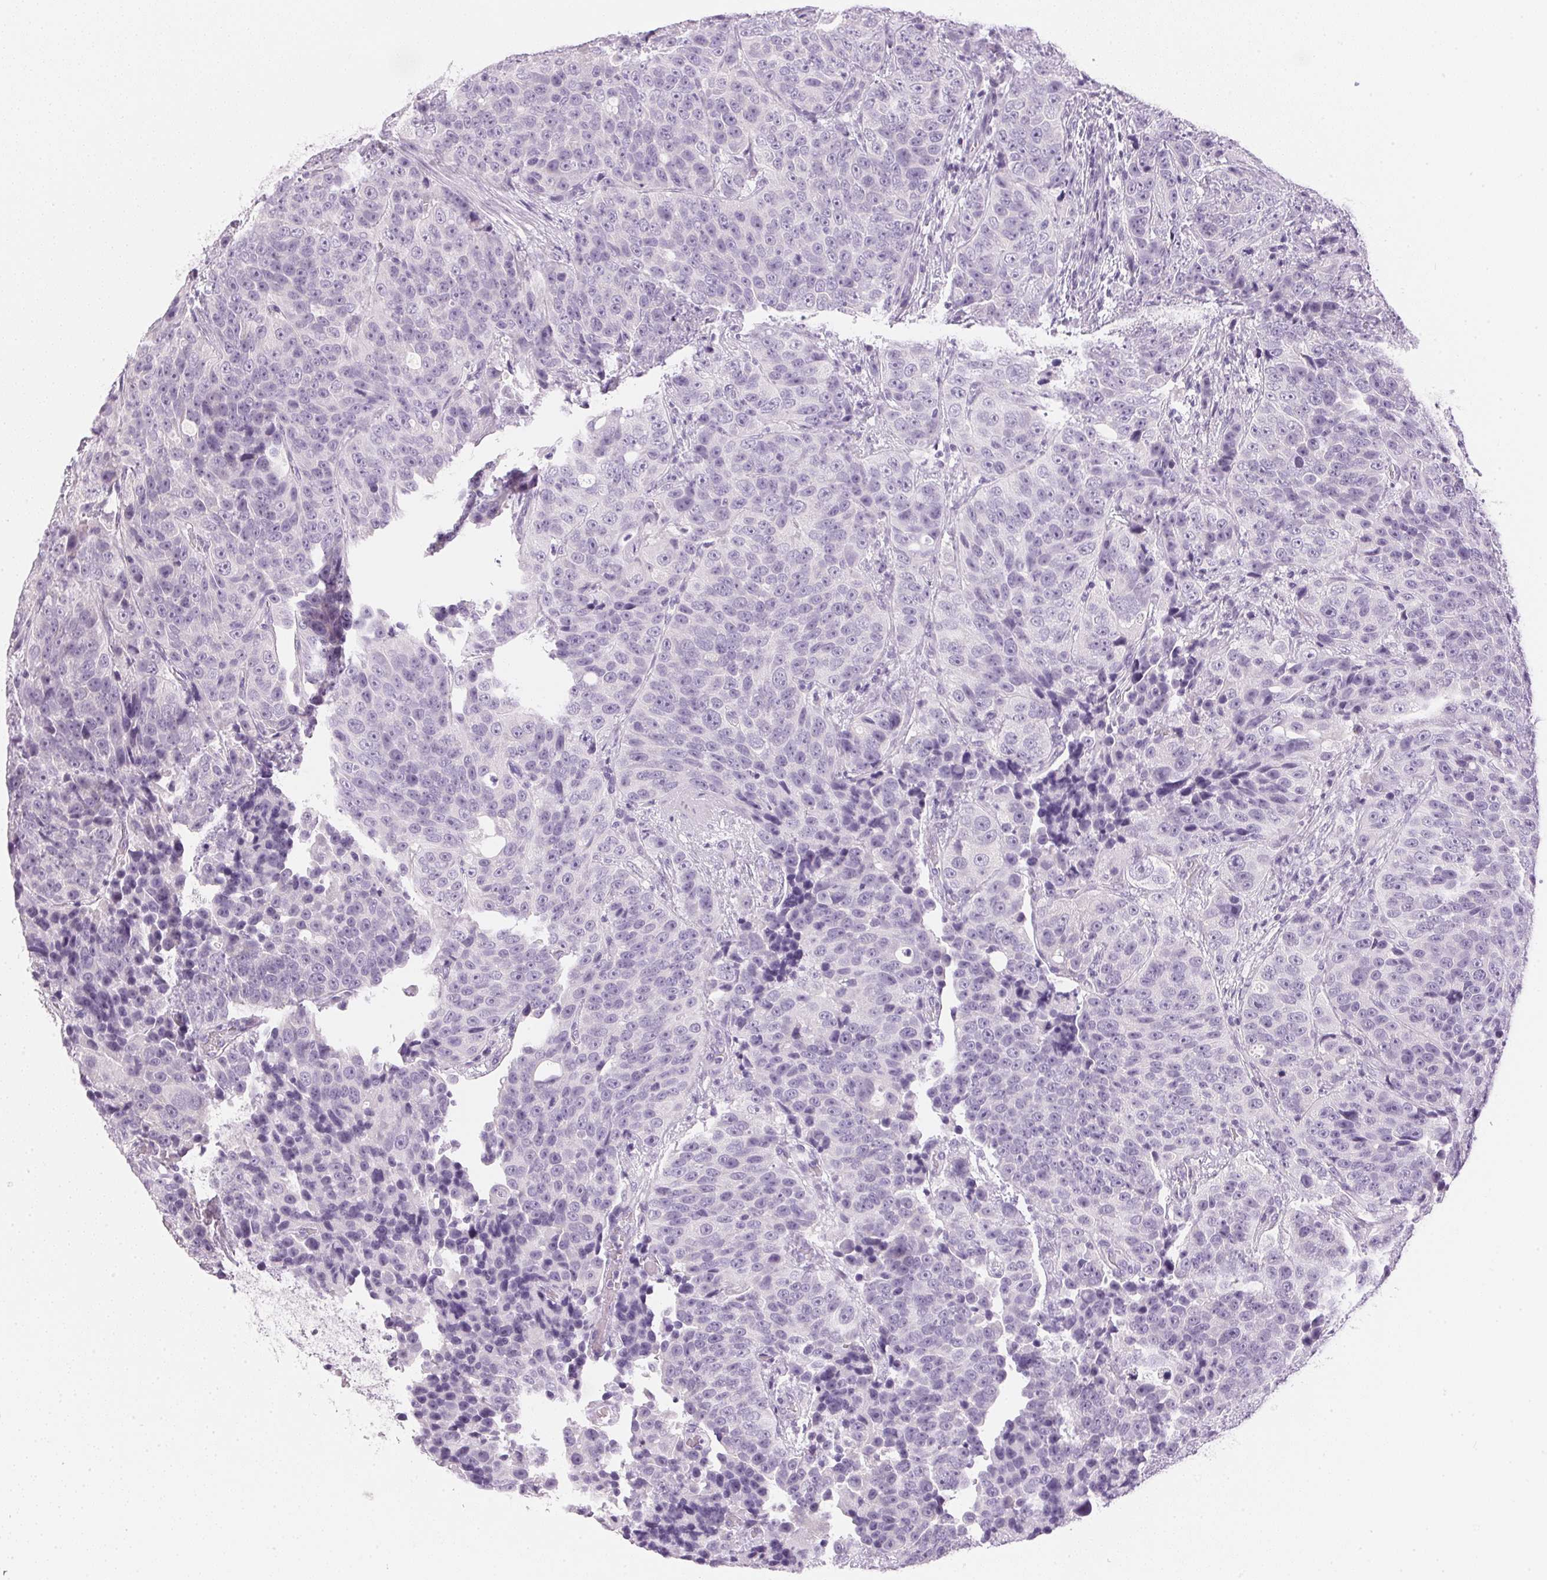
{"staining": {"intensity": "negative", "quantity": "none", "location": "none"}, "tissue": "urothelial cancer", "cell_type": "Tumor cells", "image_type": "cancer", "snomed": [{"axis": "morphology", "description": "Urothelial carcinoma, NOS"}, {"axis": "topography", "description": "Urinary bladder"}], "caption": "Tumor cells are negative for brown protein staining in transitional cell carcinoma. (DAB immunohistochemistry (IHC) visualized using brightfield microscopy, high magnification).", "gene": "IGFBP1", "patient": {"sex": "male", "age": 52}}